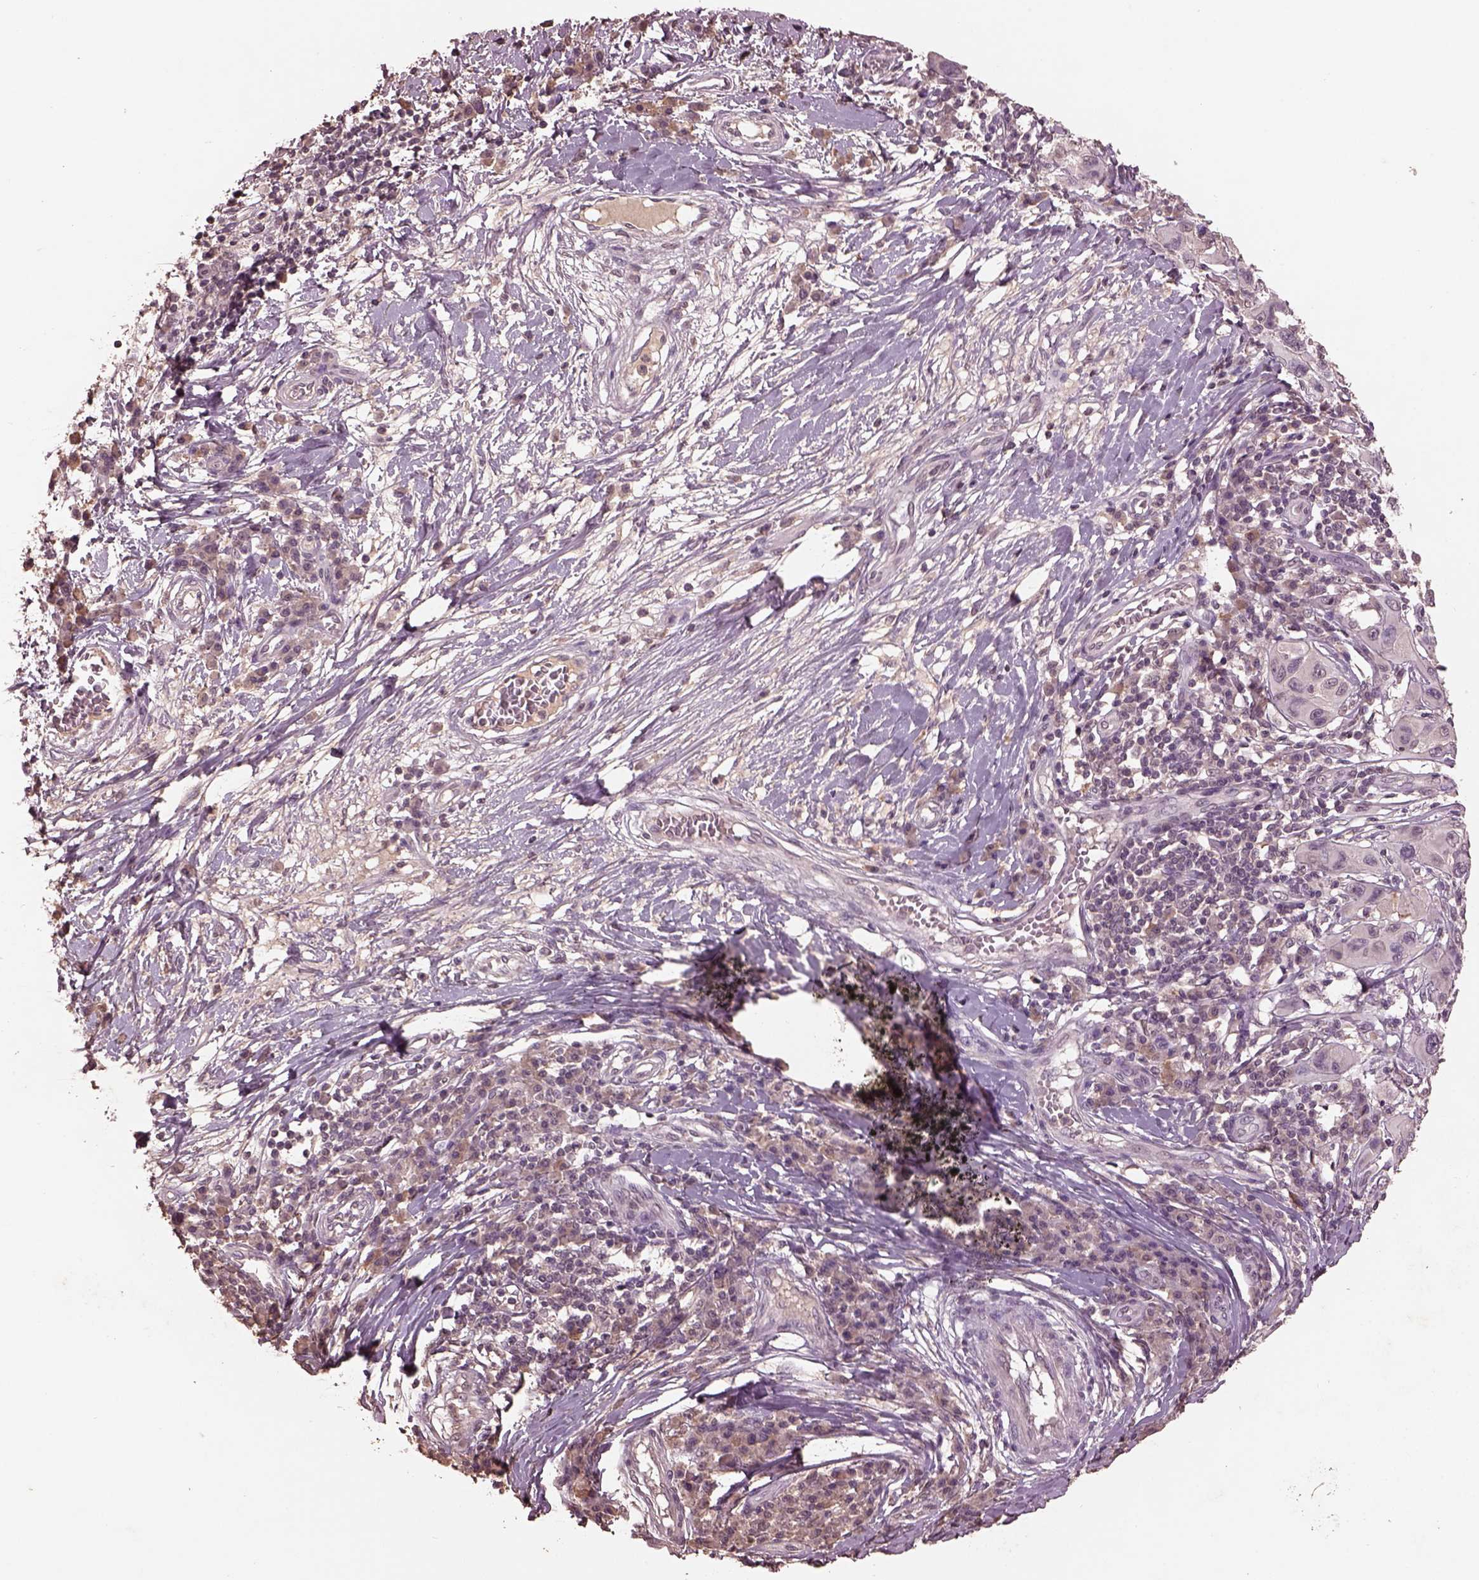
{"staining": {"intensity": "negative", "quantity": "none", "location": "none"}, "tissue": "melanoma", "cell_type": "Tumor cells", "image_type": "cancer", "snomed": [{"axis": "morphology", "description": "Malignant melanoma, NOS"}, {"axis": "topography", "description": "Skin"}], "caption": "The micrograph displays no significant expression in tumor cells of melanoma. (DAB immunohistochemistry (IHC) with hematoxylin counter stain).", "gene": "CPT1C", "patient": {"sex": "male", "age": 53}}